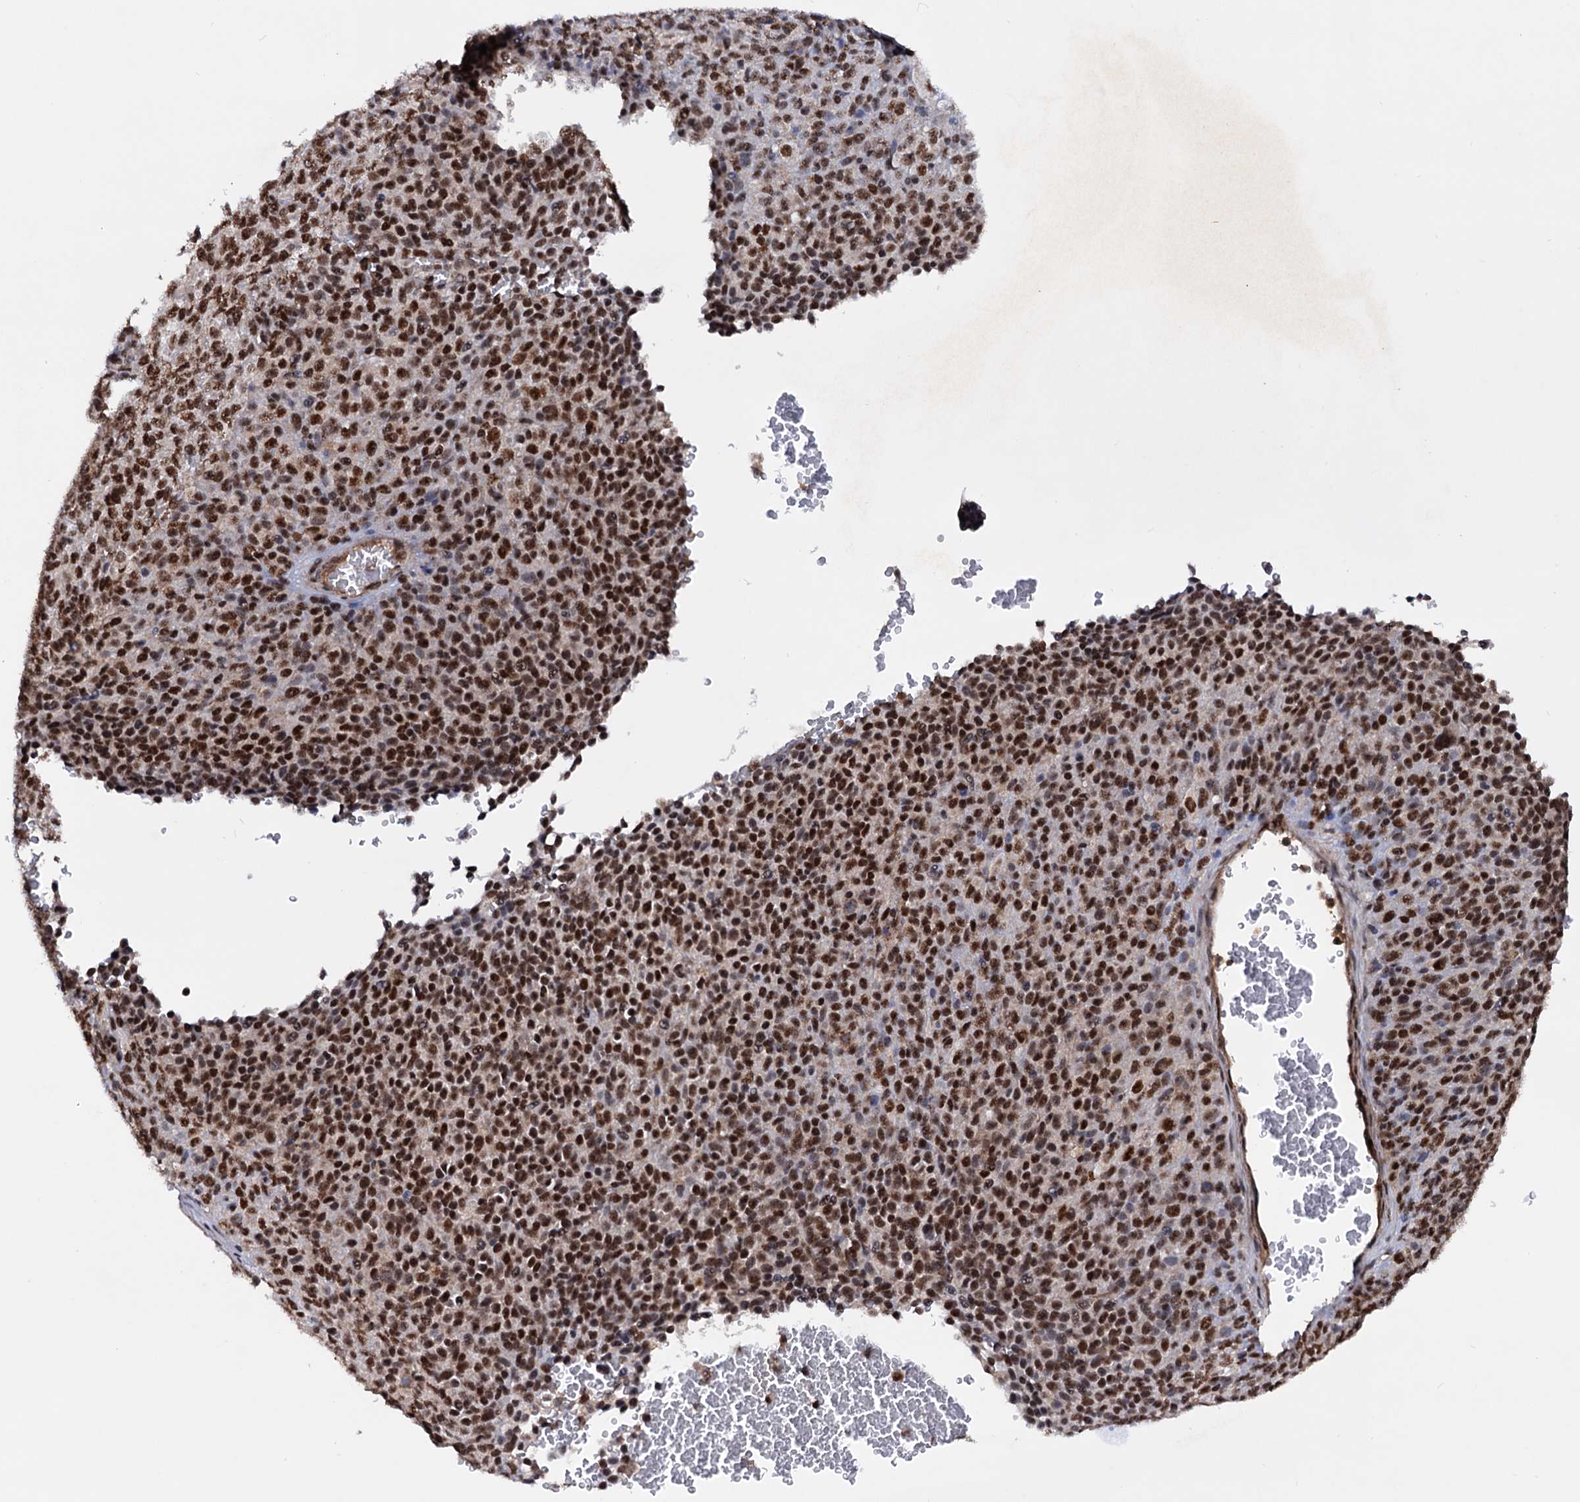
{"staining": {"intensity": "strong", "quantity": ">75%", "location": "nuclear"}, "tissue": "melanoma", "cell_type": "Tumor cells", "image_type": "cancer", "snomed": [{"axis": "morphology", "description": "Malignant melanoma, Metastatic site"}, {"axis": "topography", "description": "Brain"}], "caption": "Protein expression analysis of human melanoma reveals strong nuclear positivity in about >75% of tumor cells.", "gene": "TBC1D12", "patient": {"sex": "female", "age": 56}}